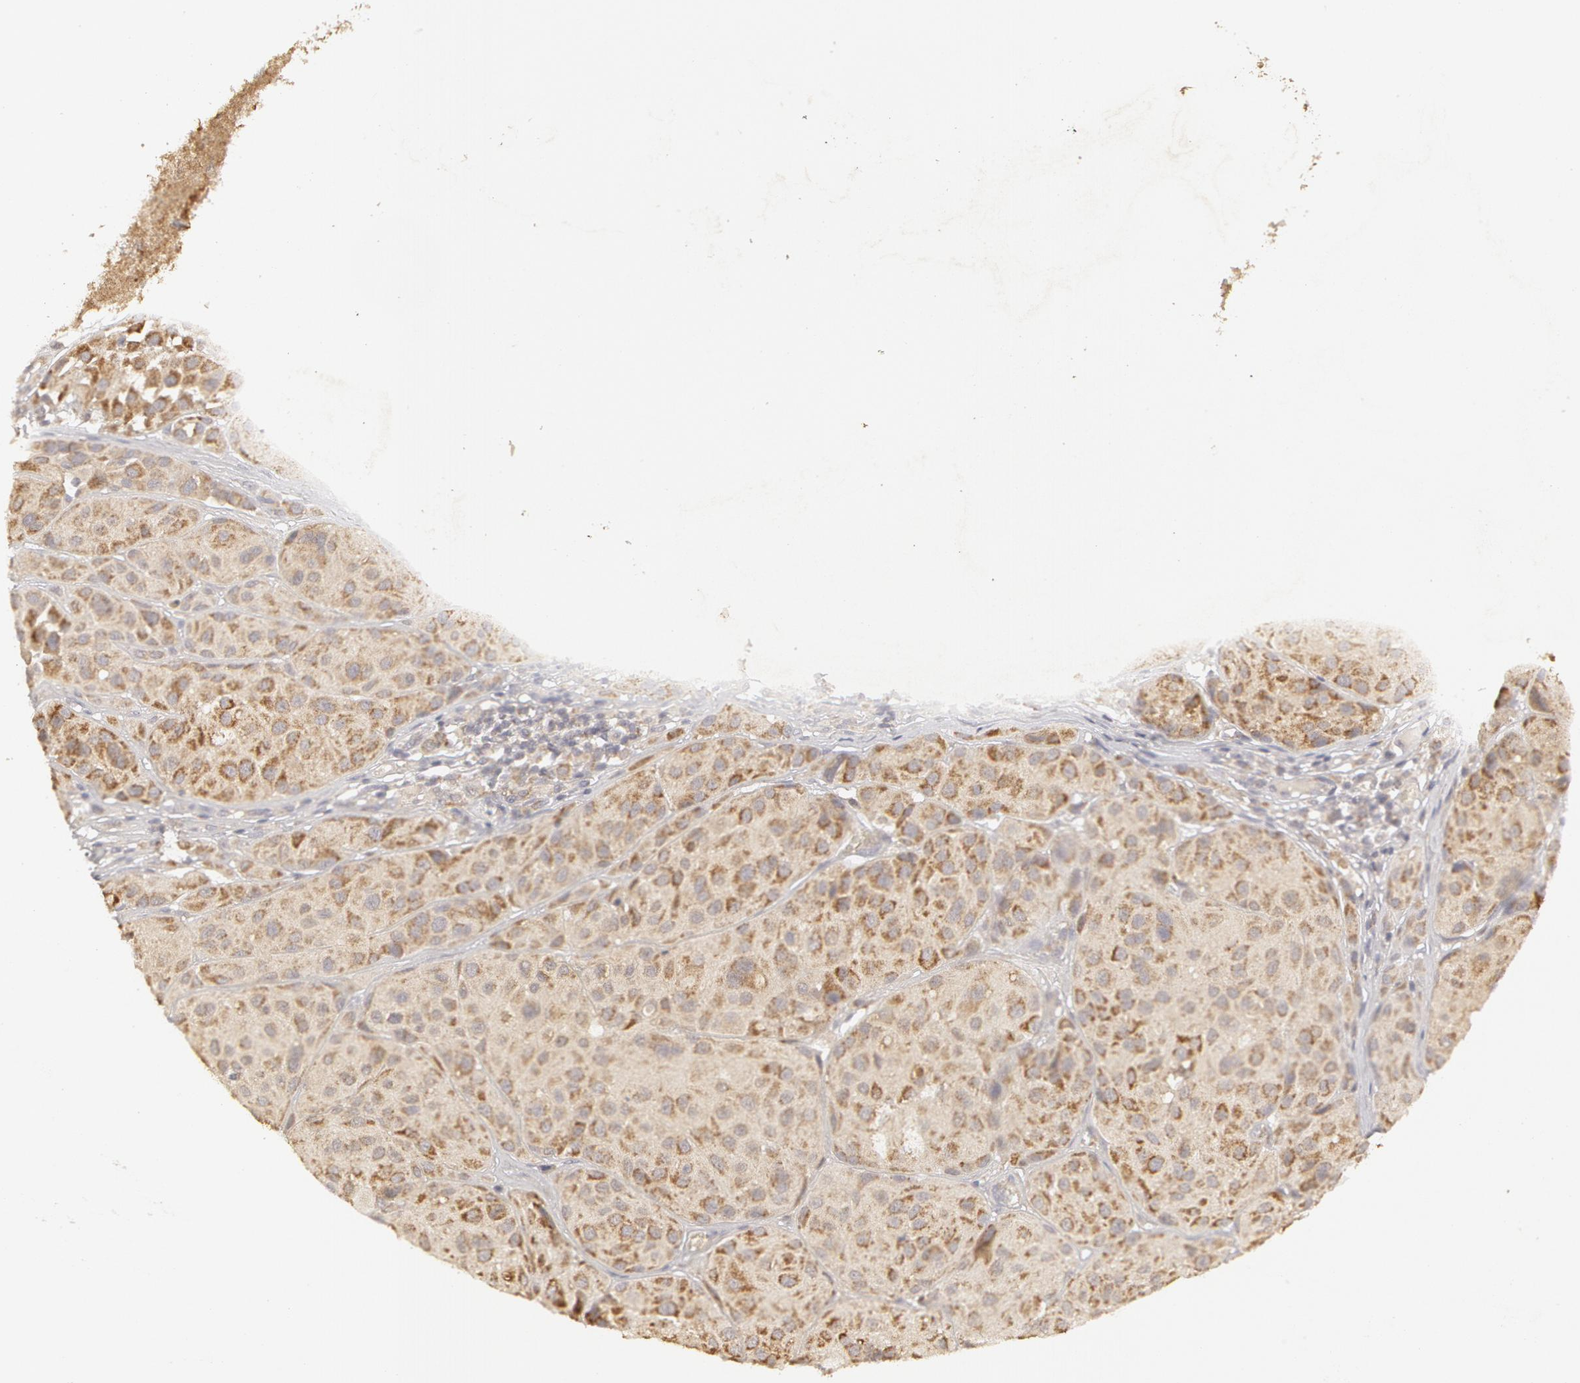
{"staining": {"intensity": "weak", "quantity": "25%-75%", "location": "cytoplasmic/membranous"}, "tissue": "melanoma", "cell_type": "Tumor cells", "image_type": "cancer", "snomed": [{"axis": "morphology", "description": "Malignant melanoma, NOS"}, {"axis": "topography", "description": "Skin"}], "caption": "Immunohistochemical staining of human malignant melanoma reveals weak cytoplasmic/membranous protein expression in approximately 25%-75% of tumor cells.", "gene": "ADPRH", "patient": {"sex": "male", "age": 36}}